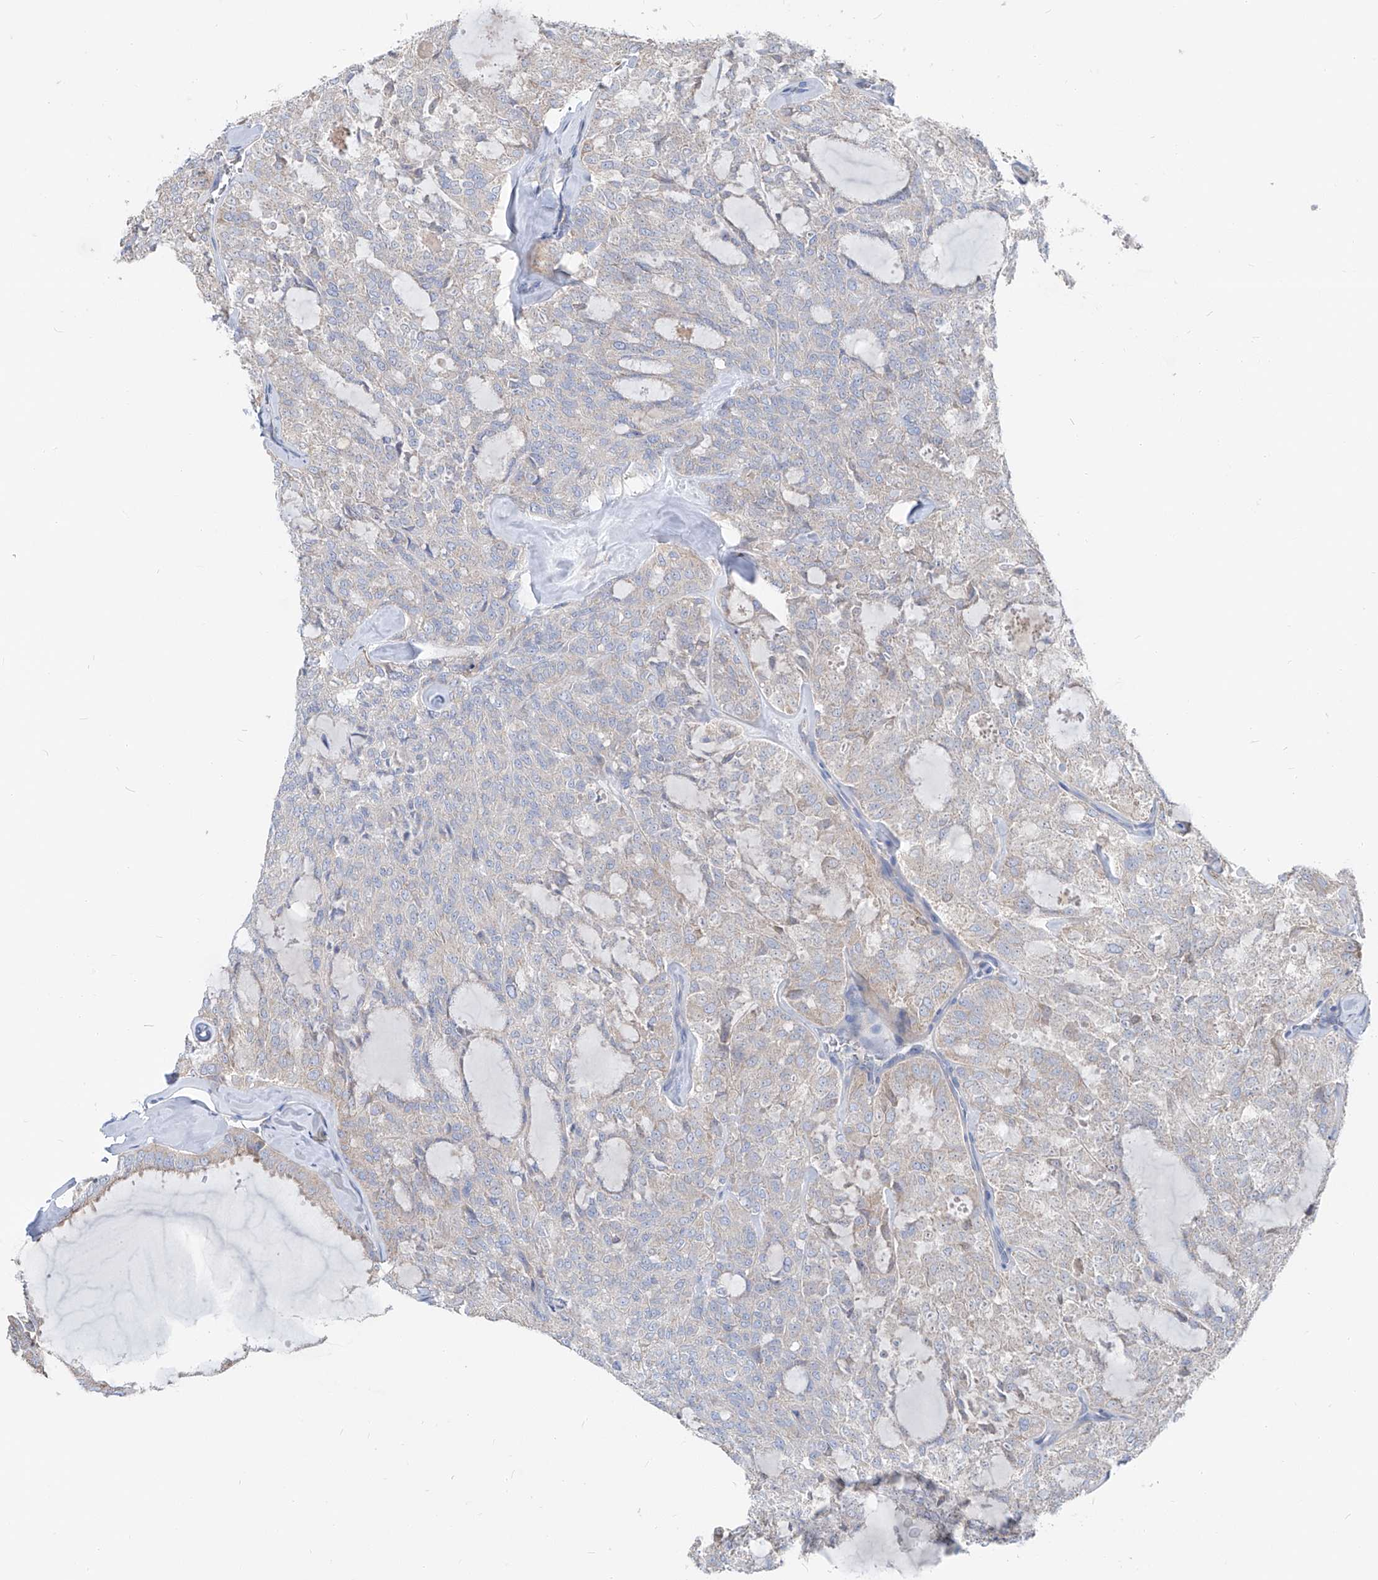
{"staining": {"intensity": "negative", "quantity": "none", "location": "none"}, "tissue": "thyroid cancer", "cell_type": "Tumor cells", "image_type": "cancer", "snomed": [{"axis": "morphology", "description": "Follicular adenoma carcinoma, NOS"}, {"axis": "topography", "description": "Thyroid gland"}], "caption": "DAB immunohistochemical staining of human follicular adenoma carcinoma (thyroid) demonstrates no significant positivity in tumor cells. (DAB (3,3'-diaminobenzidine) immunohistochemistry (IHC), high magnification).", "gene": "UFL1", "patient": {"sex": "male", "age": 75}}